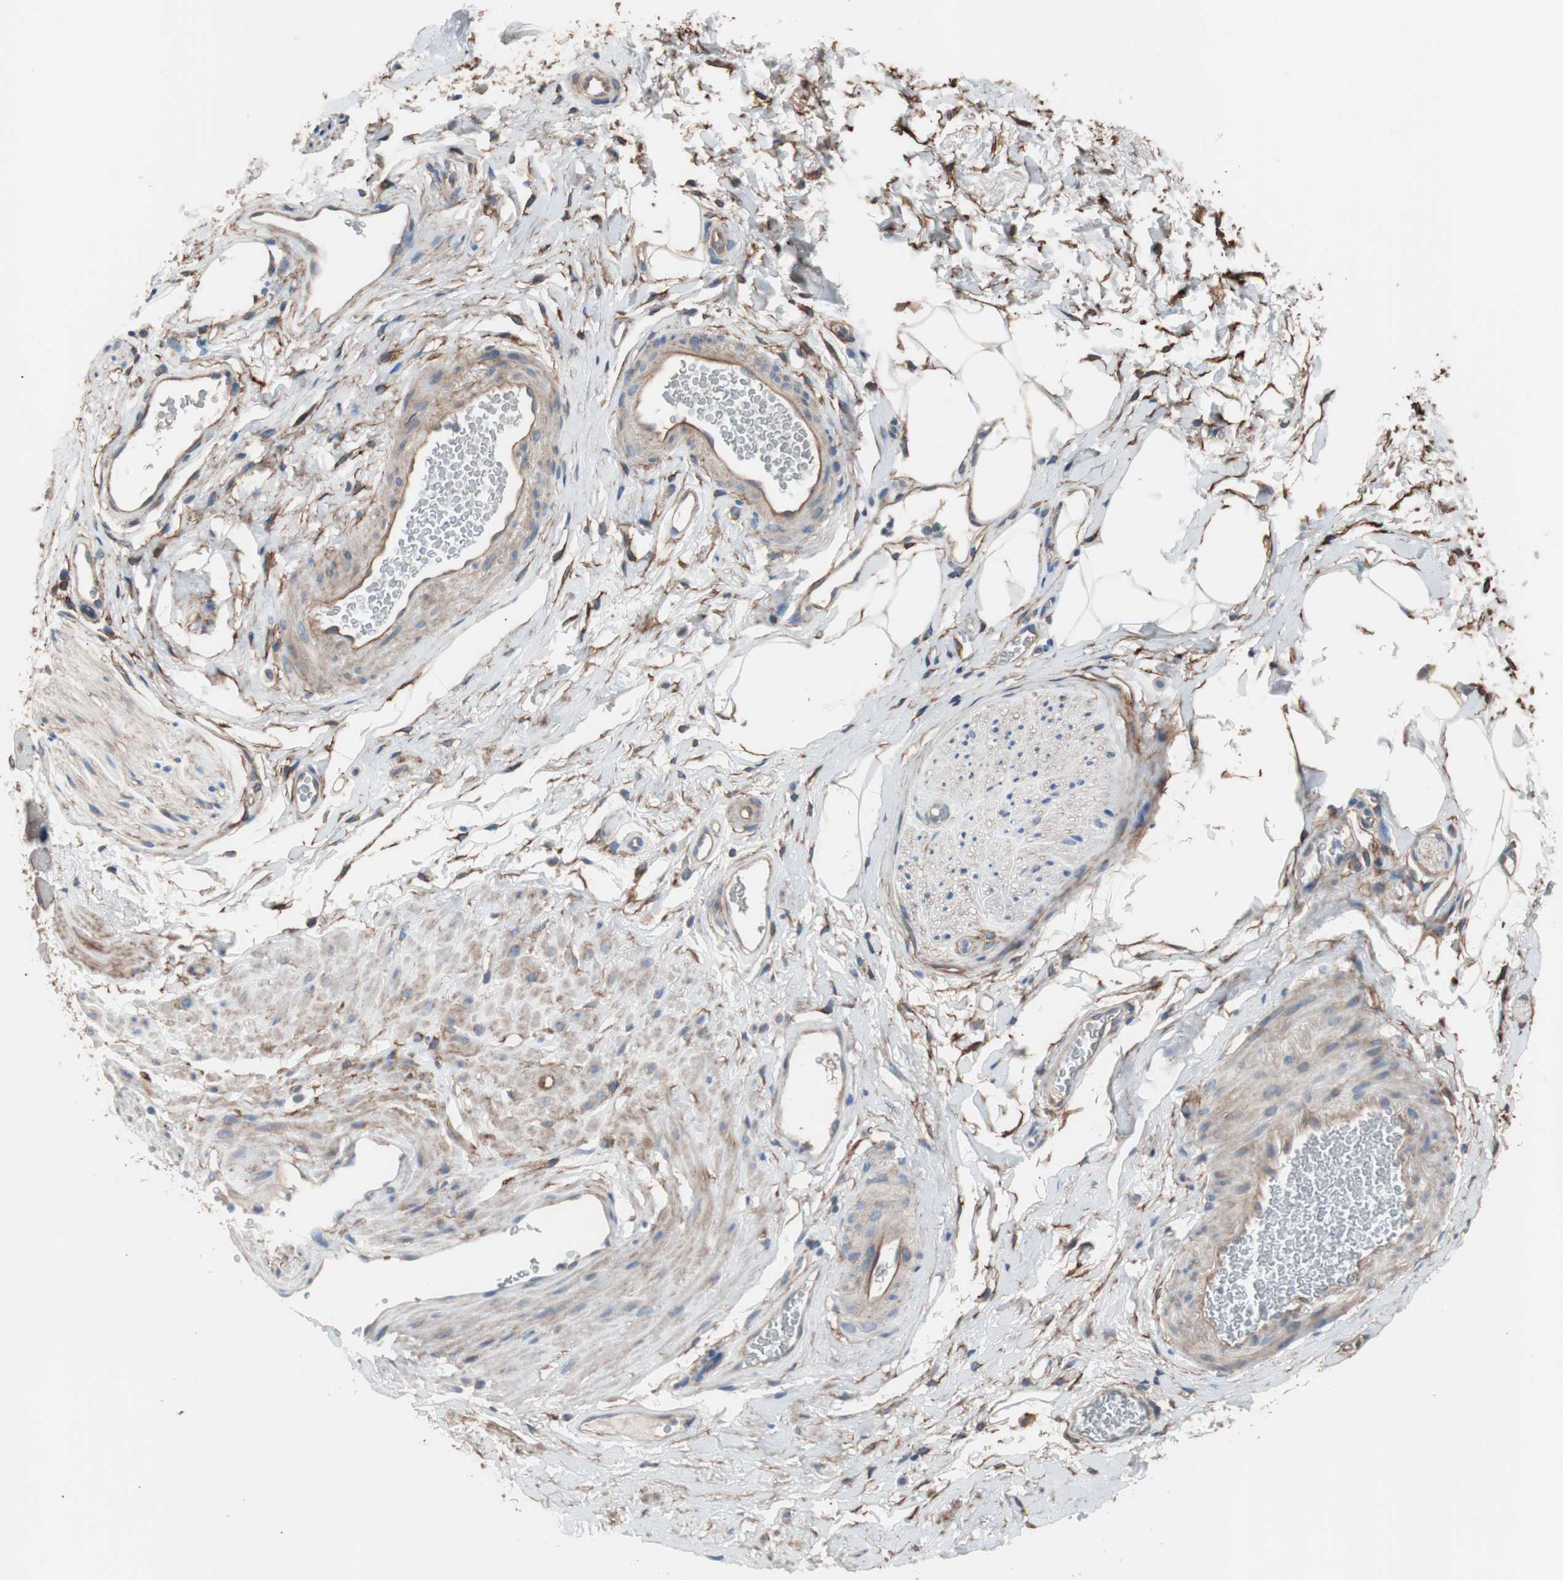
{"staining": {"intensity": "moderate", "quantity": ">75%", "location": "cytoplasmic/membranous"}, "tissue": "adipose tissue", "cell_type": "Adipocytes", "image_type": "normal", "snomed": [{"axis": "morphology", "description": "Normal tissue, NOS"}, {"axis": "topography", "description": "Soft tissue"}, {"axis": "topography", "description": "Peripheral nerve tissue"}], "caption": "Adipose tissue stained with DAB immunohistochemistry (IHC) exhibits medium levels of moderate cytoplasmic/membranous positivity in approximately >75% of adipocytes. The staining is performed using DAB brown chromogen to label protein expression. The nuclei are counter-stained blue using hematoxylin.", "gene": "CD81", "patient": {"sex": "female", "age": 71}}